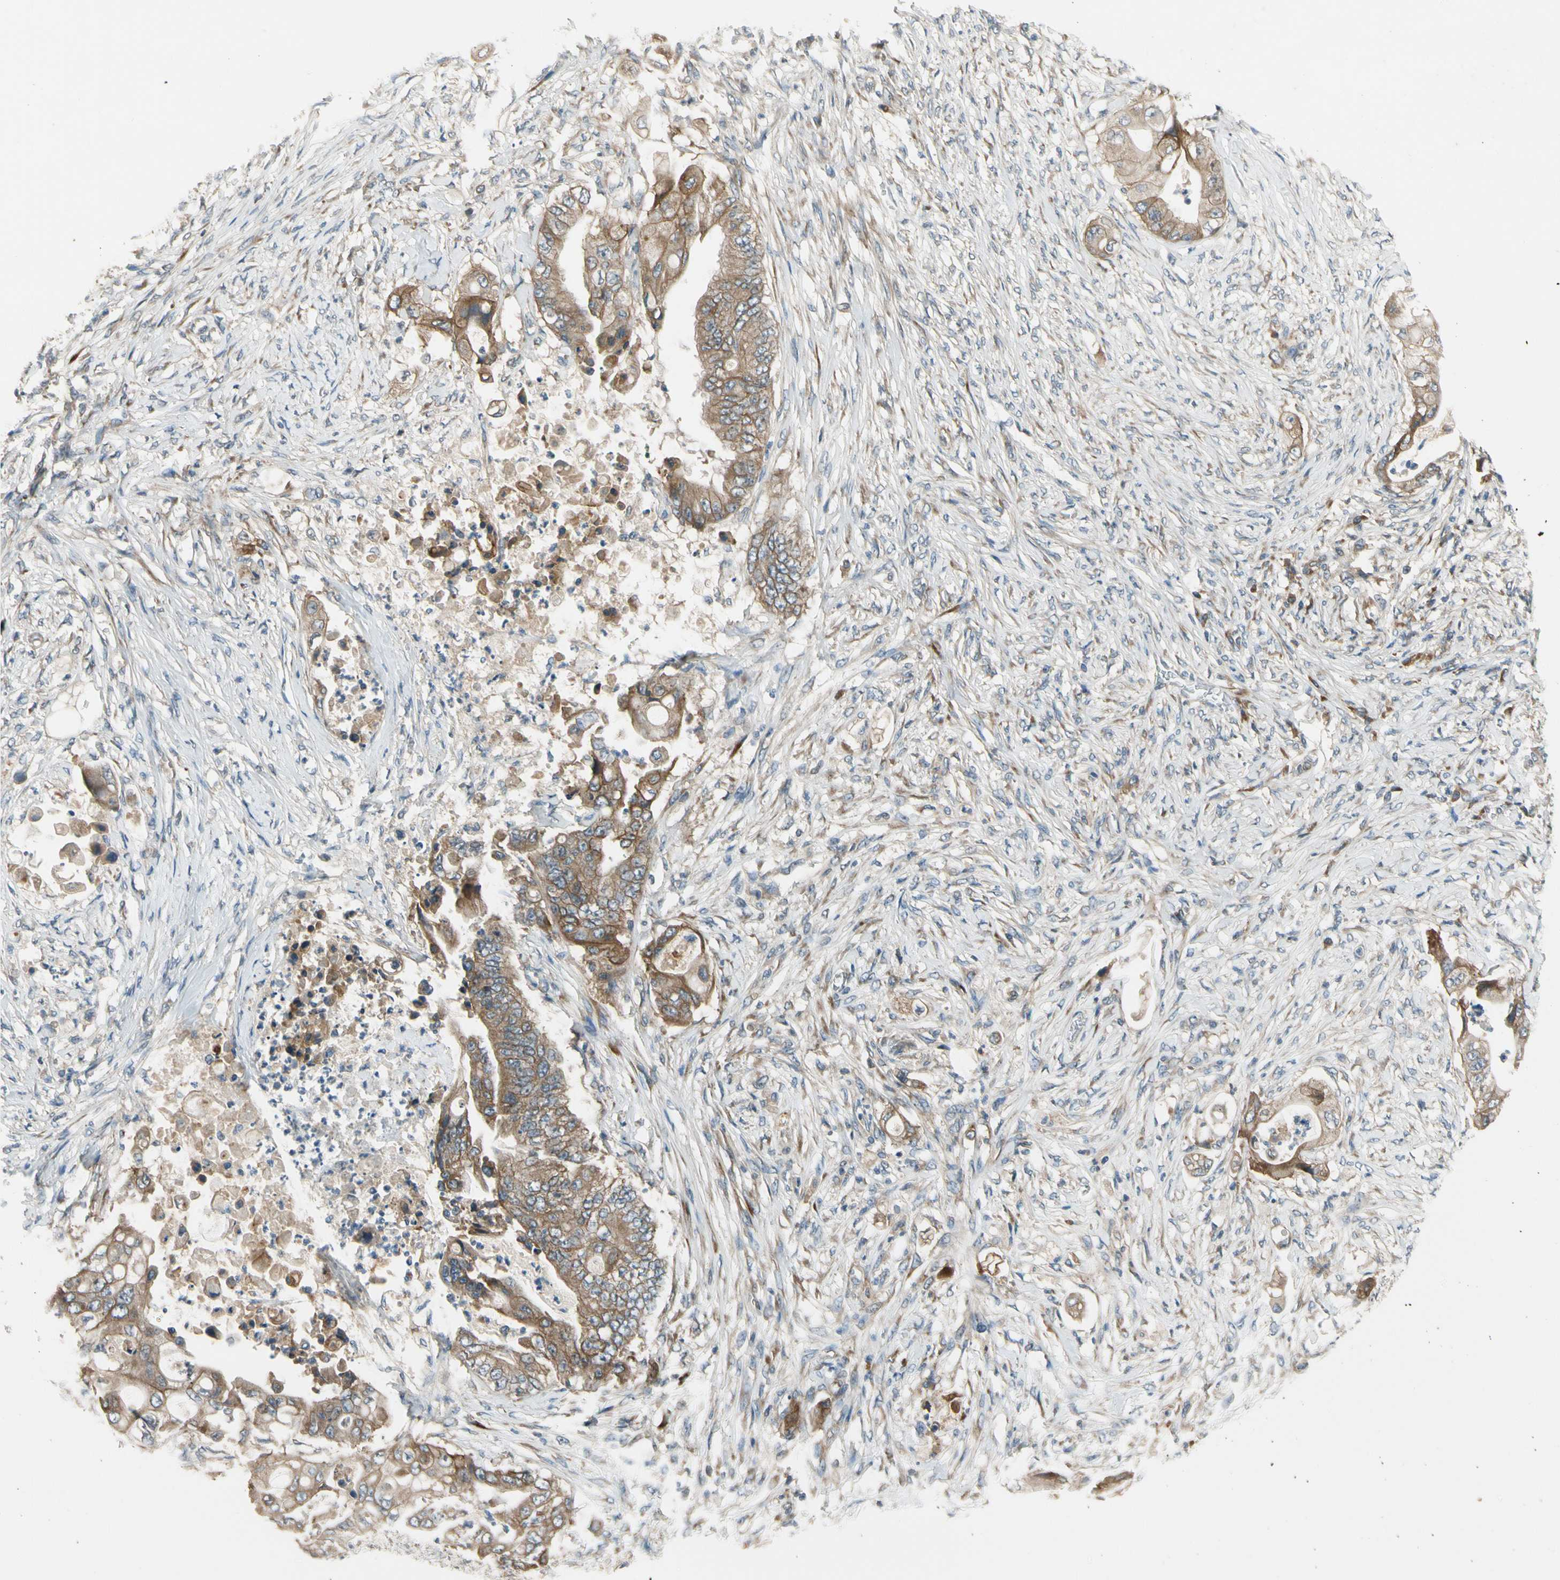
{"staining": {"intensity": "moderate", "quantity": ">75%", "location": "cytoplasmic/membranous"}, "tissue": "stomach cancer", "cell_type": "Tumor cells", "image_type": "cancer", "snomed": [{"axis": "morphology", "description": "Adenocarcinoma, NOS"}, {"axis": "topography", "description": "Stomach"}], "caption": "A medium amount of moderate cytoplasmic/membranous positivity is present in about >75% of tumor cells in stomach adenocarcinoma tissue.", "gene": "MST1R", "patient": {"sex": "female", "age": 73}}